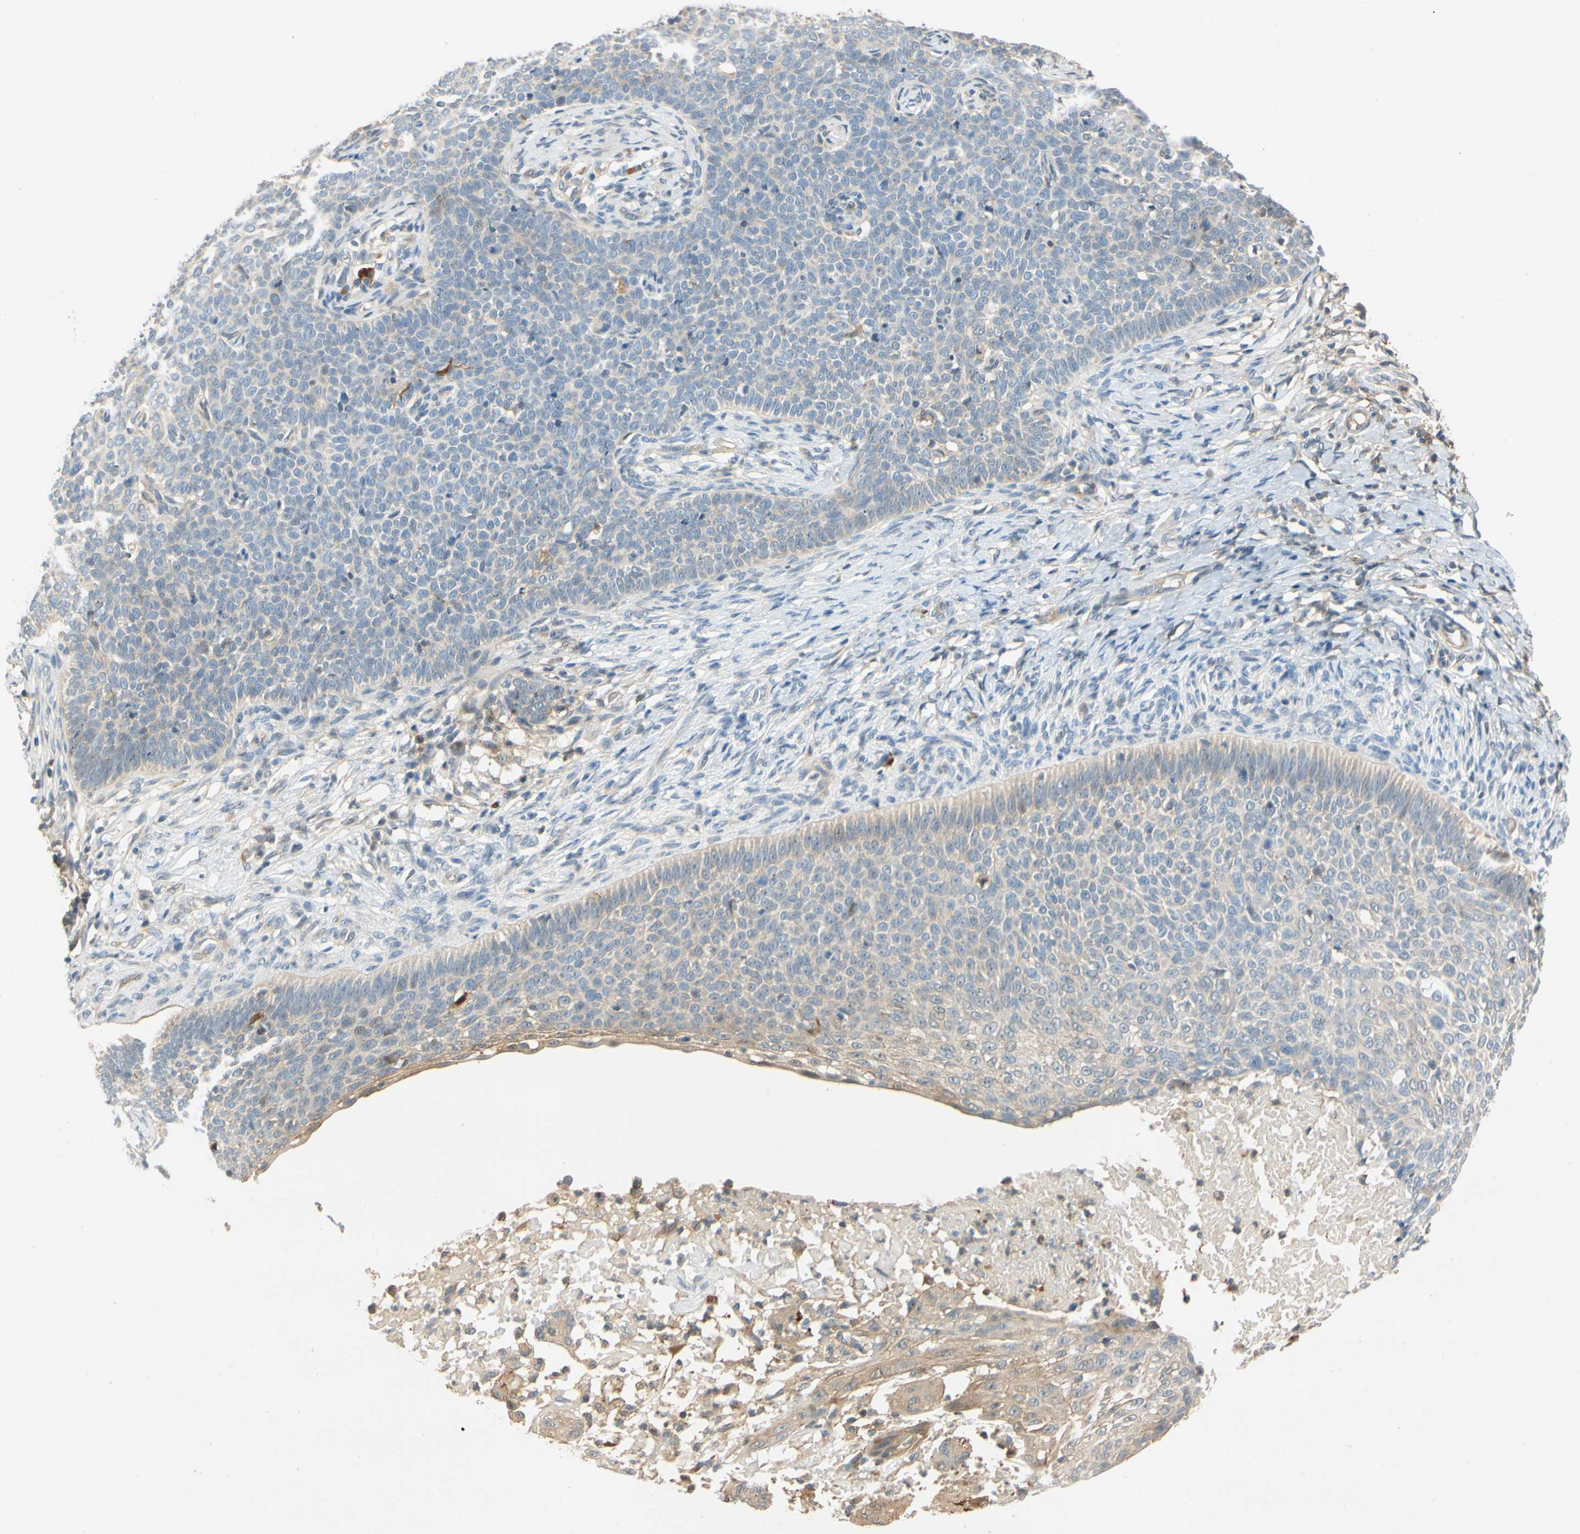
{"staining": {"intensity": "moderate", "quantity": "<25%", "location": "cytoplasmic/membranous"}, "tissue": "skin cancer", "cell_type": "Tumor cells", "image_type": "cancer", "snomed": [{"axis": "morphology", "description": "Normal tissue, NOS"}, {"axis": "morphology", "description": "Basal cell carcinoma"}, {"axis": "topography", "description": "Skin"}], "caption": "The micrograph displays a brown stain indicating the presence of a protein in the cytoplasmic/membranous of tumor cells in skin basal cell carcinoma.", "gene": "WIPI1", "patient": {"sex": "male", "age": 87}}